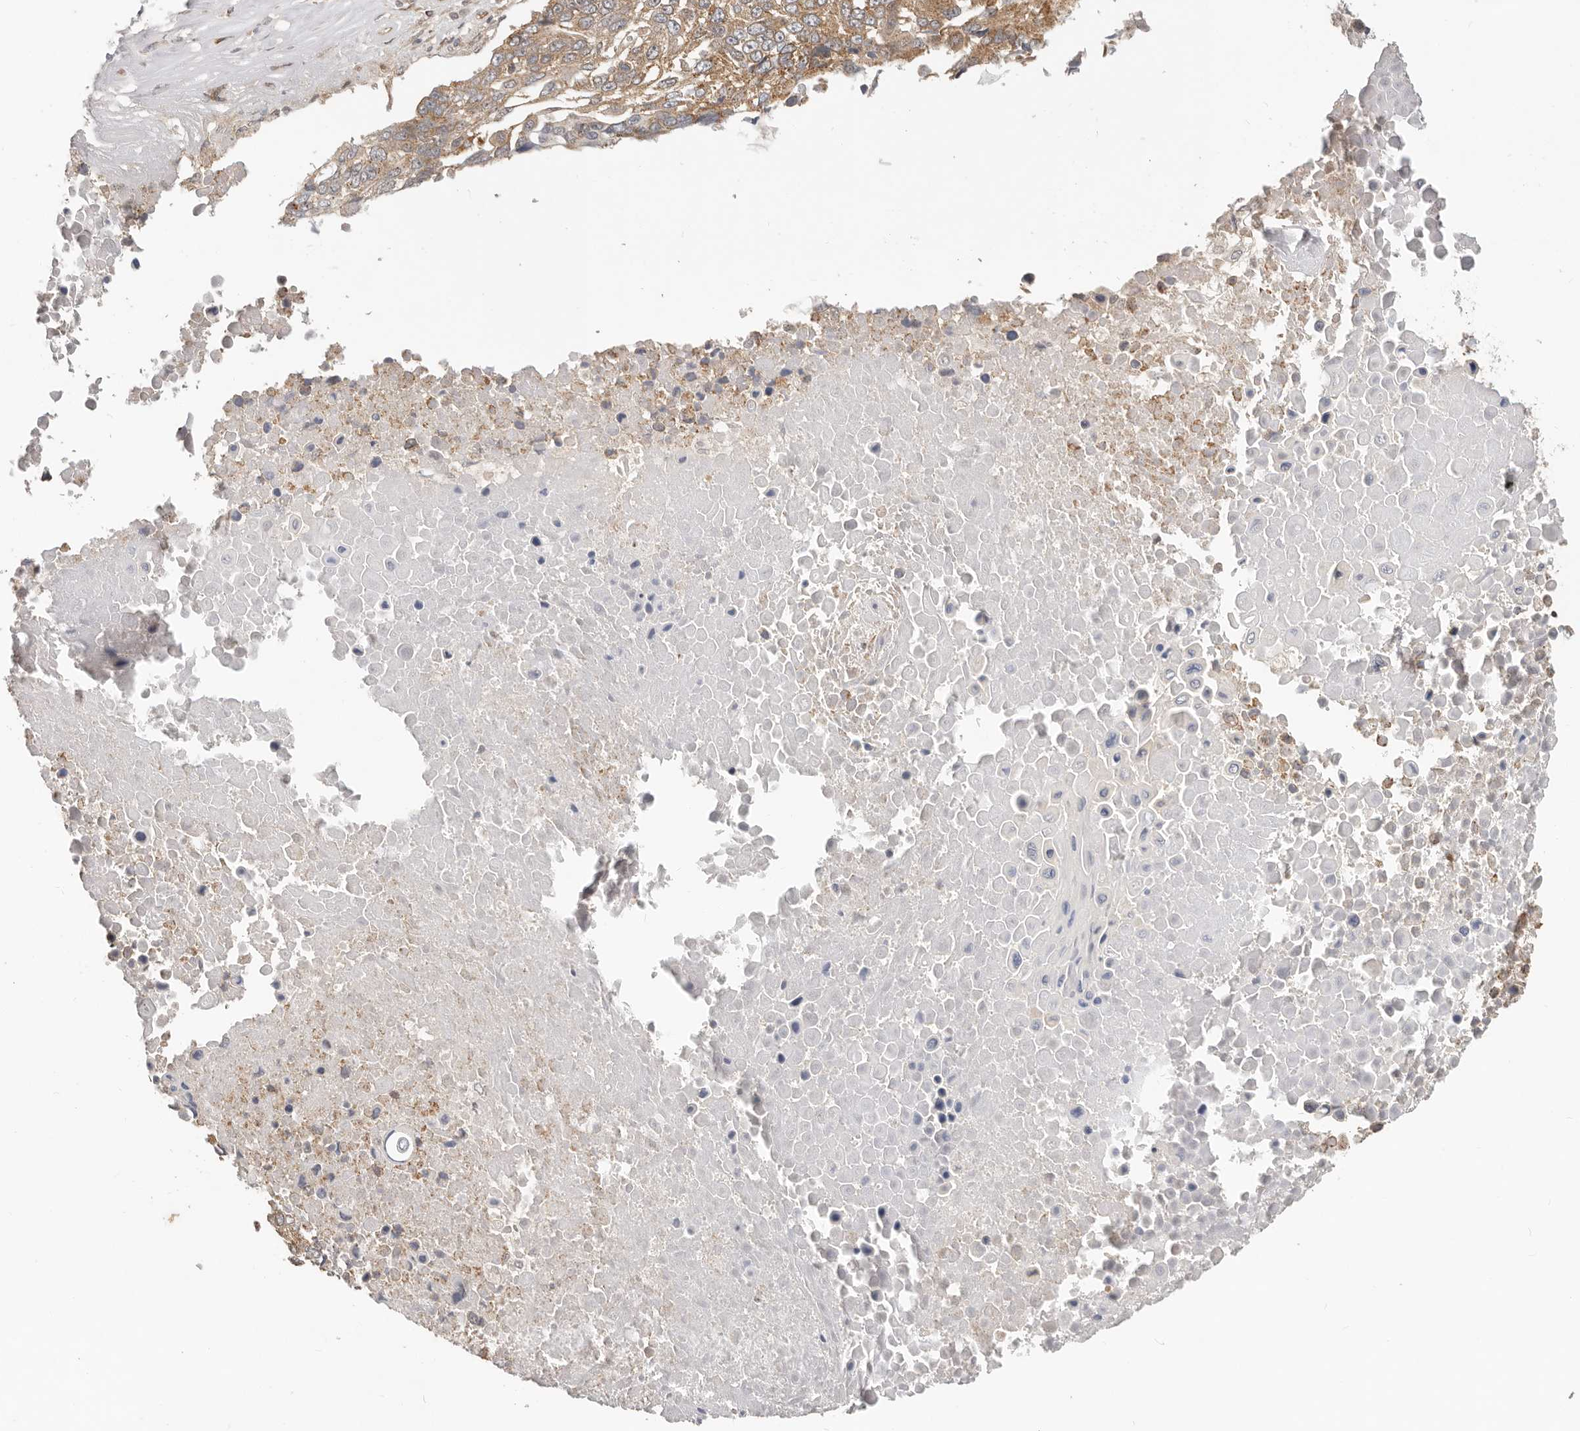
{"staining": {"intensity": "moderate", "quantity": ">75%", "location": "cytoplasmic/membranous"}, "tissue": "lung cancer", "cell_type": "Tumor cells", "image_type": "cancer", "snomed": [{"axis": "morphology", "description": "Squamous cell carcinoma, NOS"}, {"axis": "topography", "description": "Lung"}], "caption": "An image of lung cancer (squamous cell carcinoma) stained for a protein reveals moderate cytoplasmic/membranous brown staining in tumor cells.", "gene": "USP49", "patient": {"sex": "male", "age": 66}}